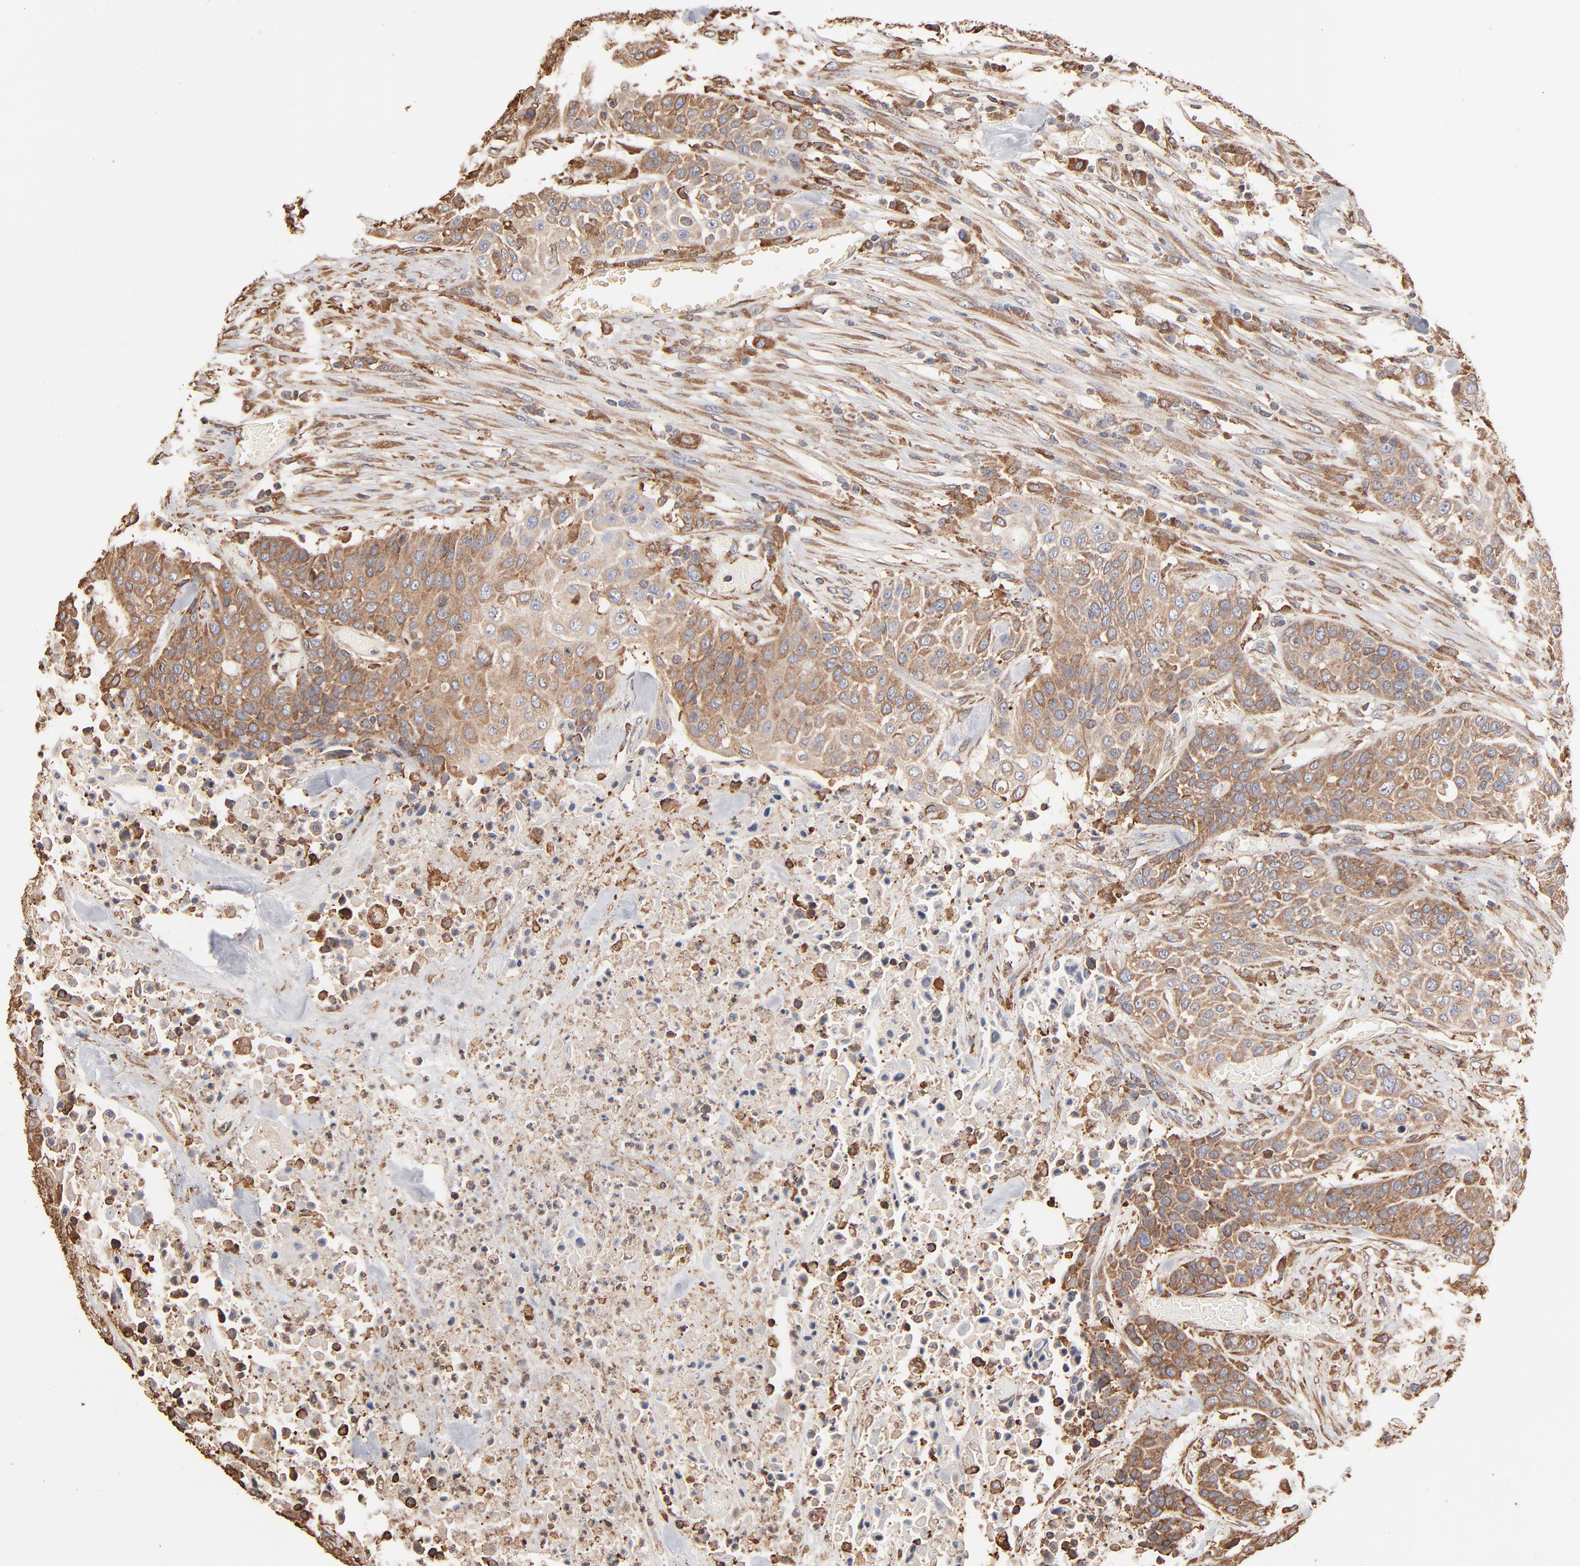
{"staining": {"intensity": "weak", "quantity": ">75%", "location": "cytoplasmic/membranous"}, "tissue": "urothelial cancer", "cell_type": "Tumor cells", "image_type": "cancer", "snomed": [{"axis": "morphology", "description": "Urothelial carcinoma, High grade"}, {"axis": "topography", "description": "Urinary bladder"}], "caption": "A histopathology image of urothelial cancer stained for a protein shows weak cytoplasmic/membranous brown staining in tumor cells.", "gene": "PDIA3", "patient": {"sex": "male", "age": 74}}